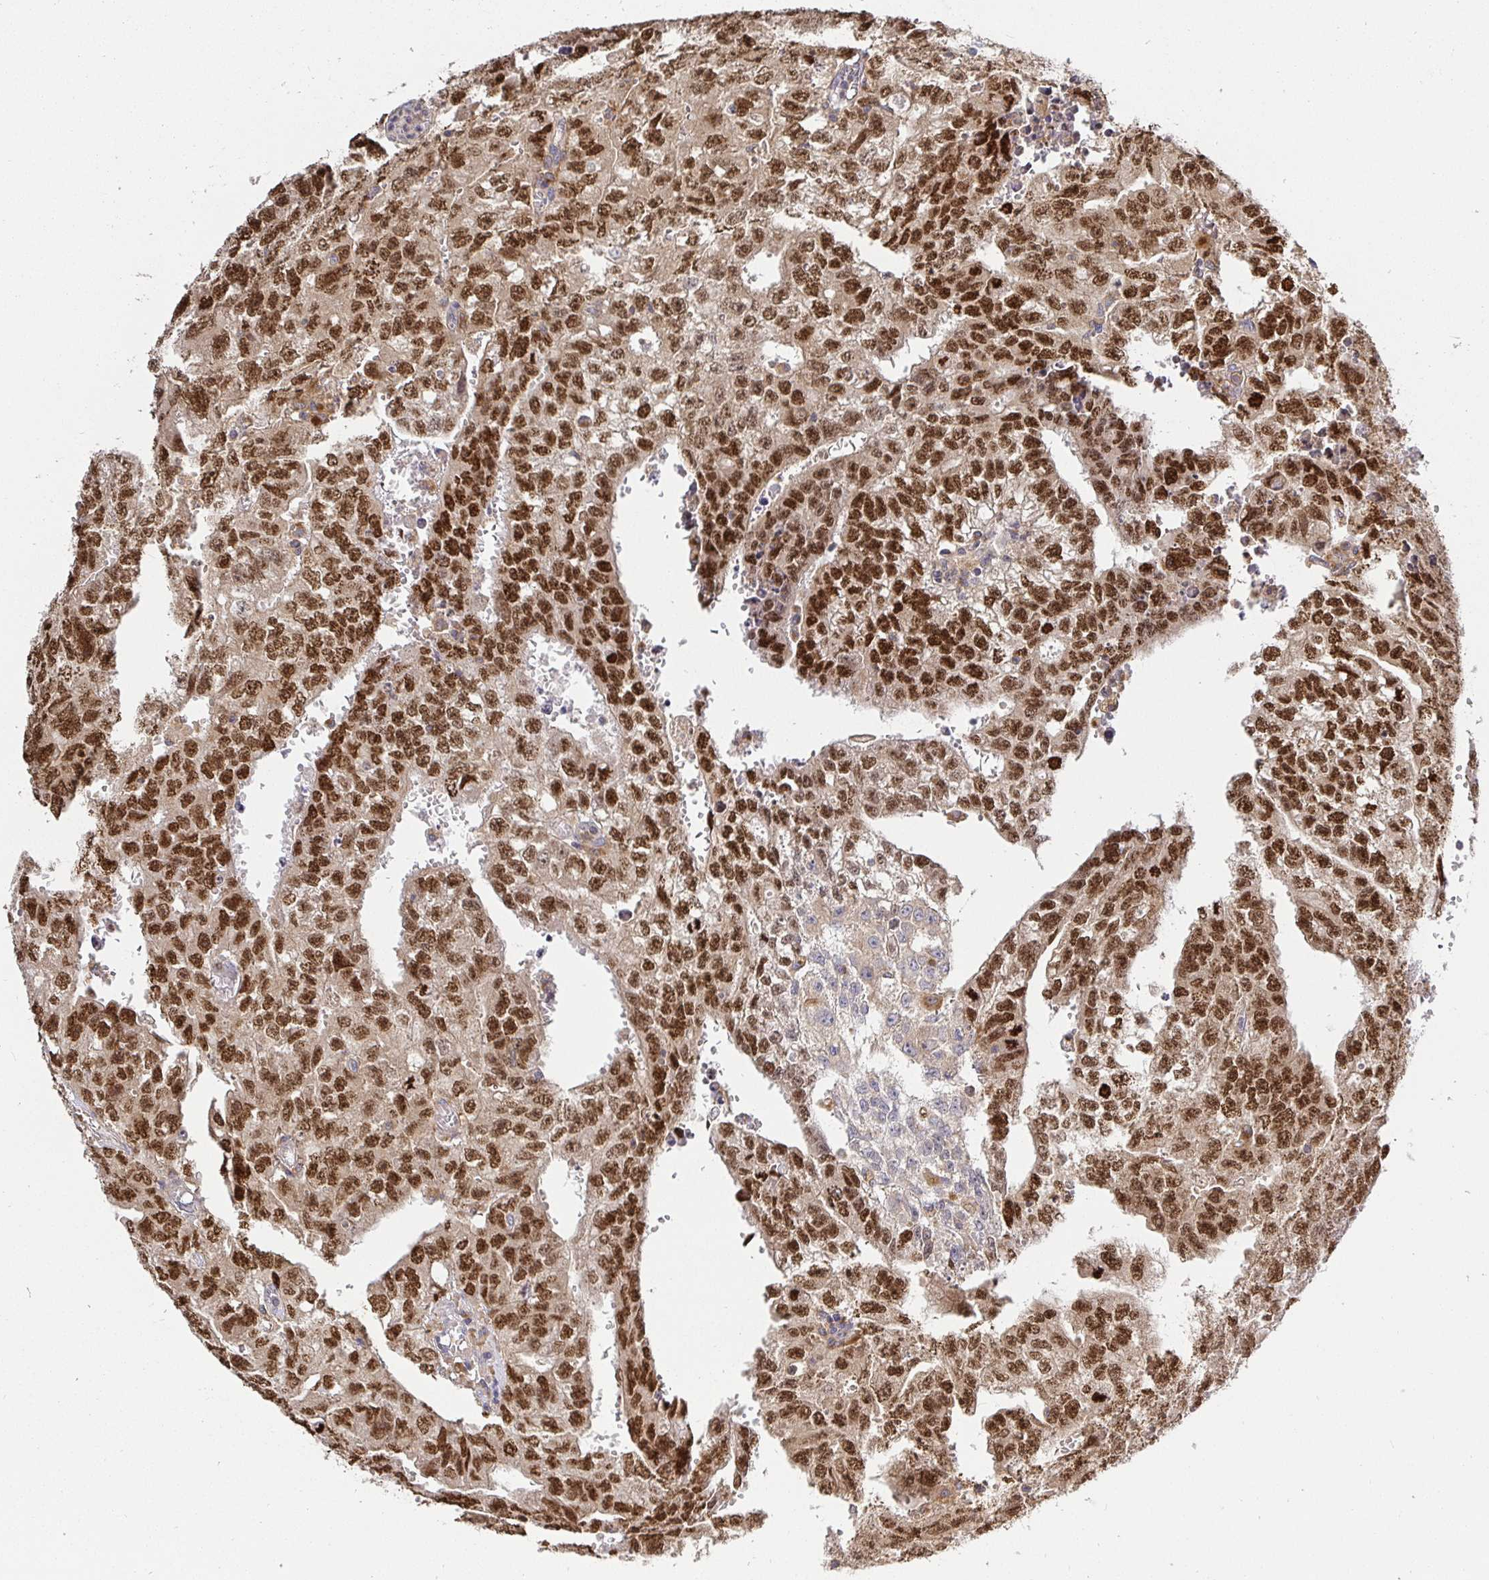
{"staining": {"intensity": "strong", "quantity": ">75%", "location": "cytoplasmic/membranous"}, "tissue": "testis cancer", "cell_type": "Tumor cells", "image_type": "cancer", "snomed": [{"axis": "morphology", "description": "Carcinoma, Embryonal, NOS"}, {"axis": "morphology", "description": "Teratoma, malignant, NOS"}, {"axis": "topography", "description": "Testis"}], "caption": "There is high levels of strong cytoplasmic/membranous positivity in tumor cells of teratoma (malignant) (testis), as demonstrated by immunohistochemical staining (brown color).", "gene": "ATP6V1F", "patient": {"sex": "male", "age": 24}}